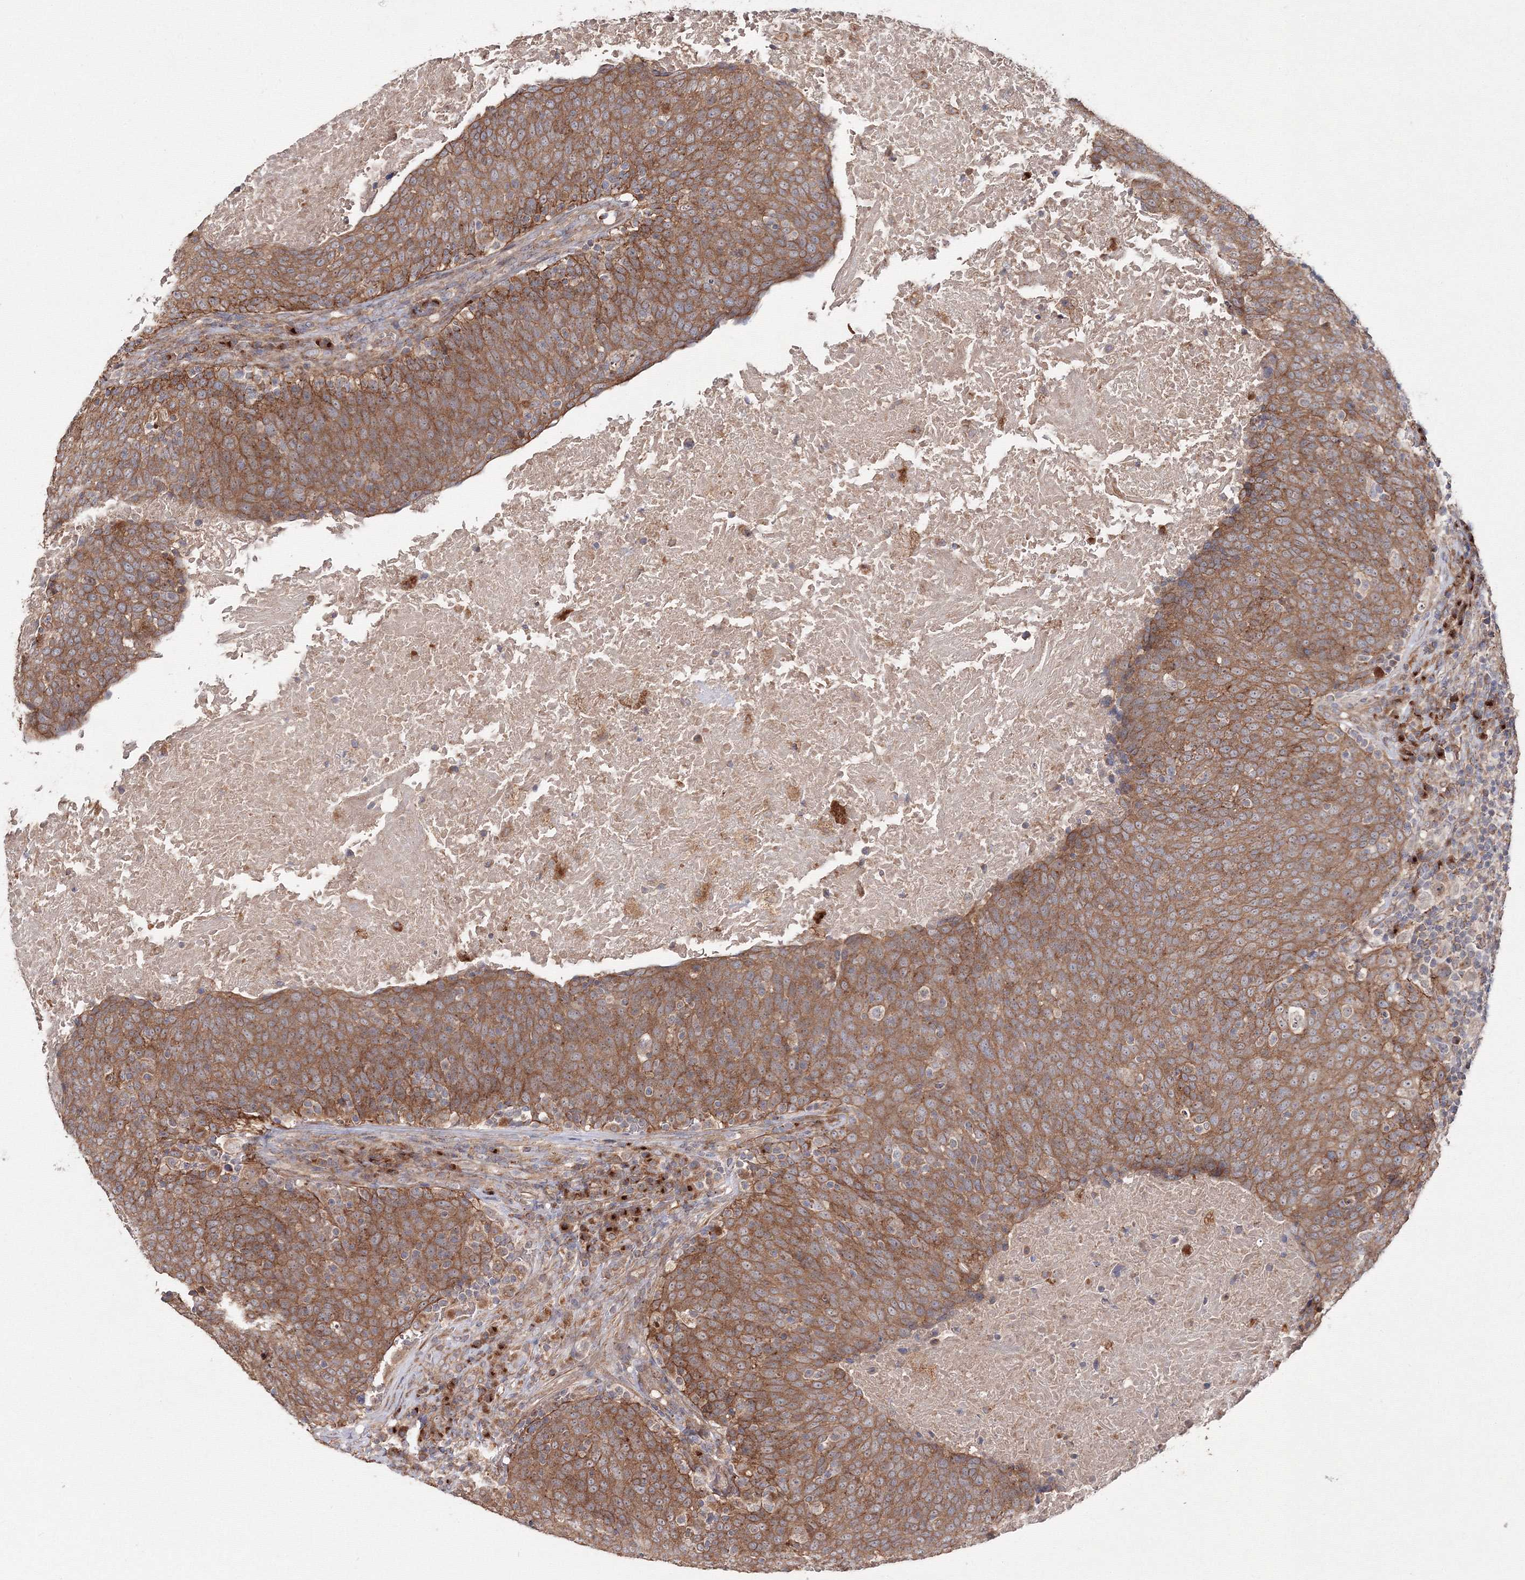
{"staining": {"intensity": "moderate", "quantity": ">75%", "location": "cytoplasmic/membranous"}, "tissue": "head and neck cancer", "cell_type": "Tumor cells", "image_type": "cancer", "snomed": [{"axis": "morphology", "description": "Squamous cell carcinoma, NOS"}, {"axis": "morphology", "description": "Squamous cell carcinoma, metastatic, NOS"}, {"axis": "topography", "description": "Lymph node"}, {"axis": "topography", "description": "Head-Neck"}], "caption": "Head and neck cancer tissue exhibits moderate cytoplasmic/membranous staining in about >75% of tumor cells, visualized by immunohistochemistry.", "gene": "DDO", "patient": {"sex": "male", "age": 62}}